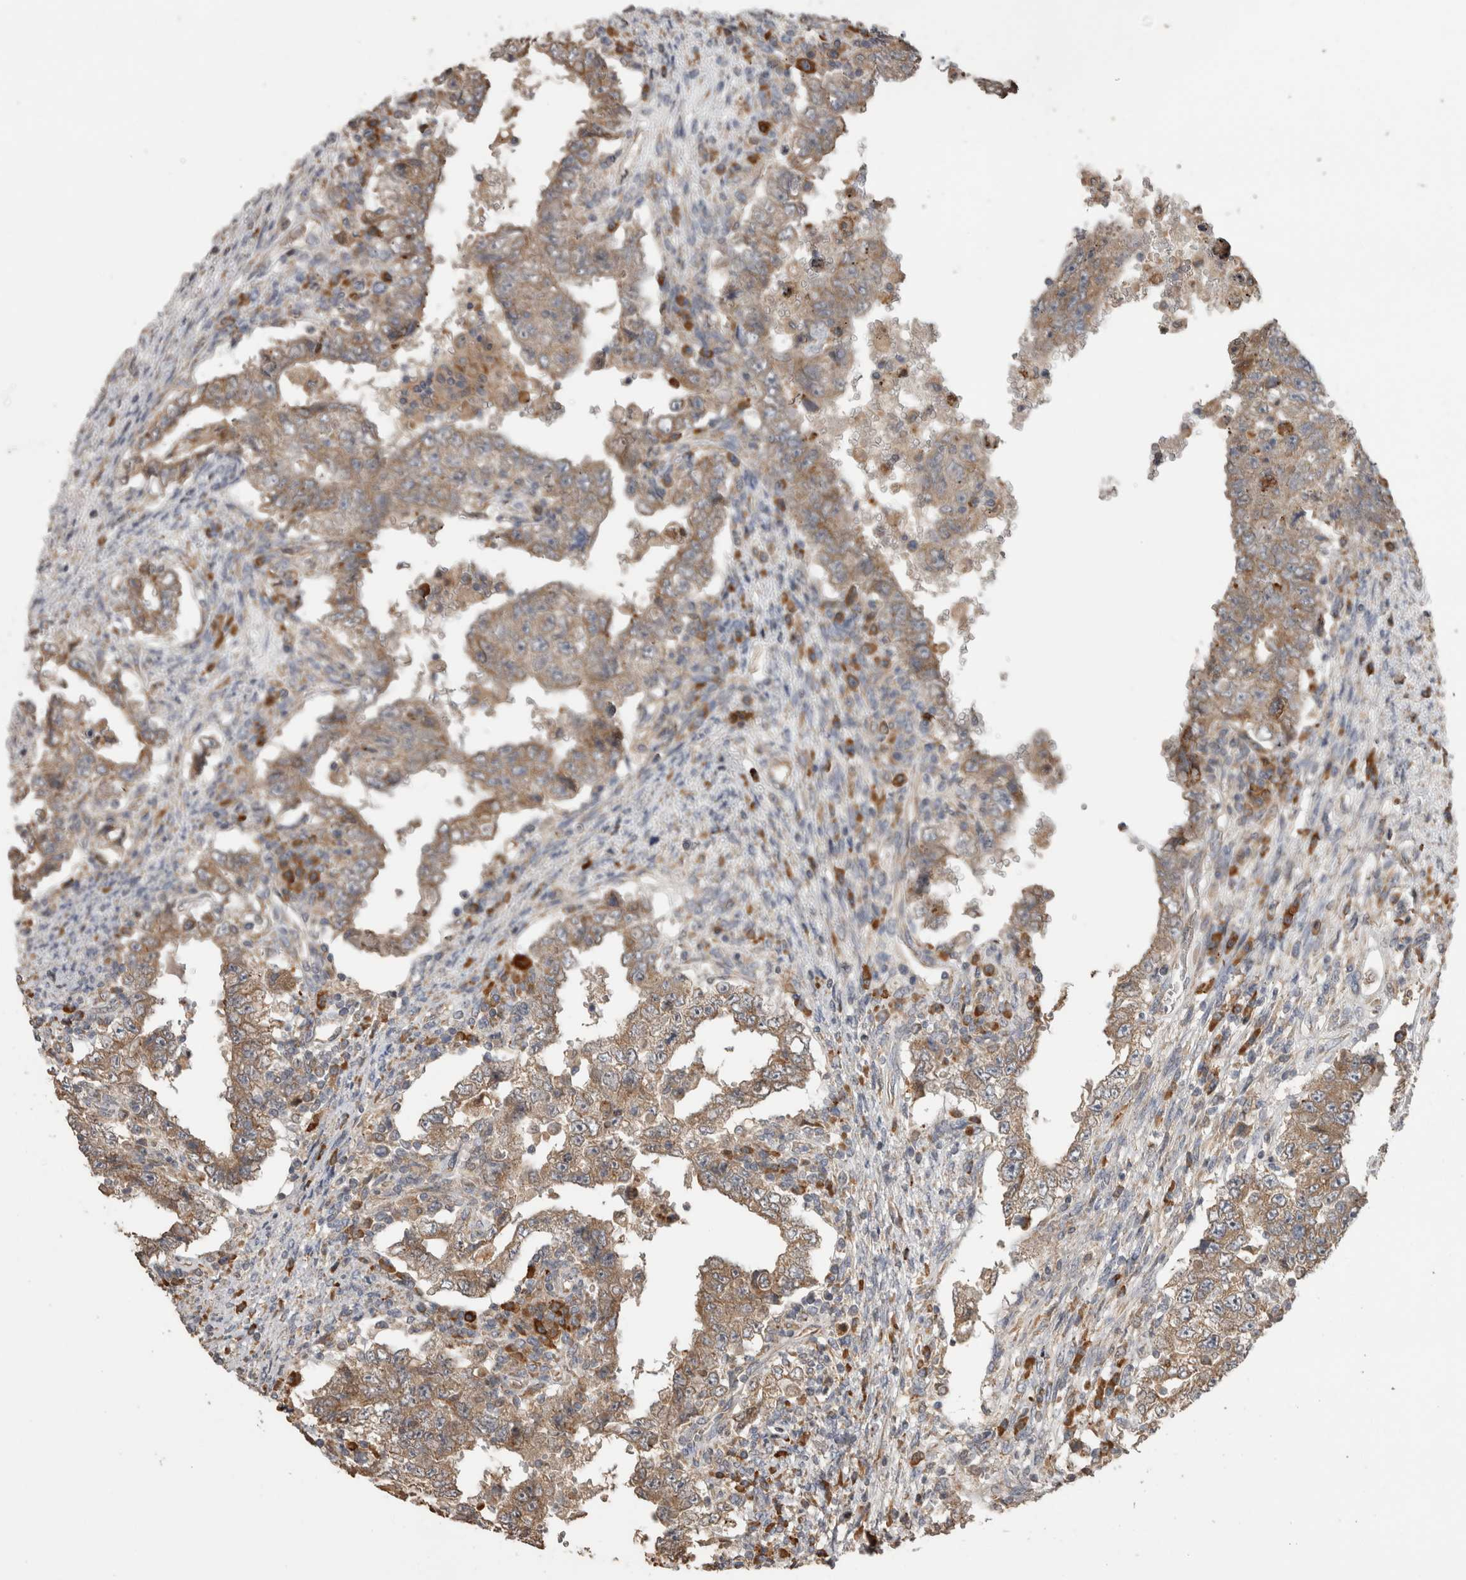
{"staining": {"intensity": "weak", "quantity": ">75%", "location": "cytoplasmic/membranous"}, "tissue": "testis cancer", "cell_type": "Tumor cells", "image_type": "cancer", "snomed": [{"axis": "morphology", "description": "Carcinoma, Embryonal, NOS"}, {"axis": "topography", "description": "Testis"}], "caption": "Tumor cells demonstrate low levels of weak cytoplasmic/membranous expression in about >75% of cells in testis embryonal carcinoma.", "gene": "TBCE", "patient": {"sex": "male", "age": 26}}